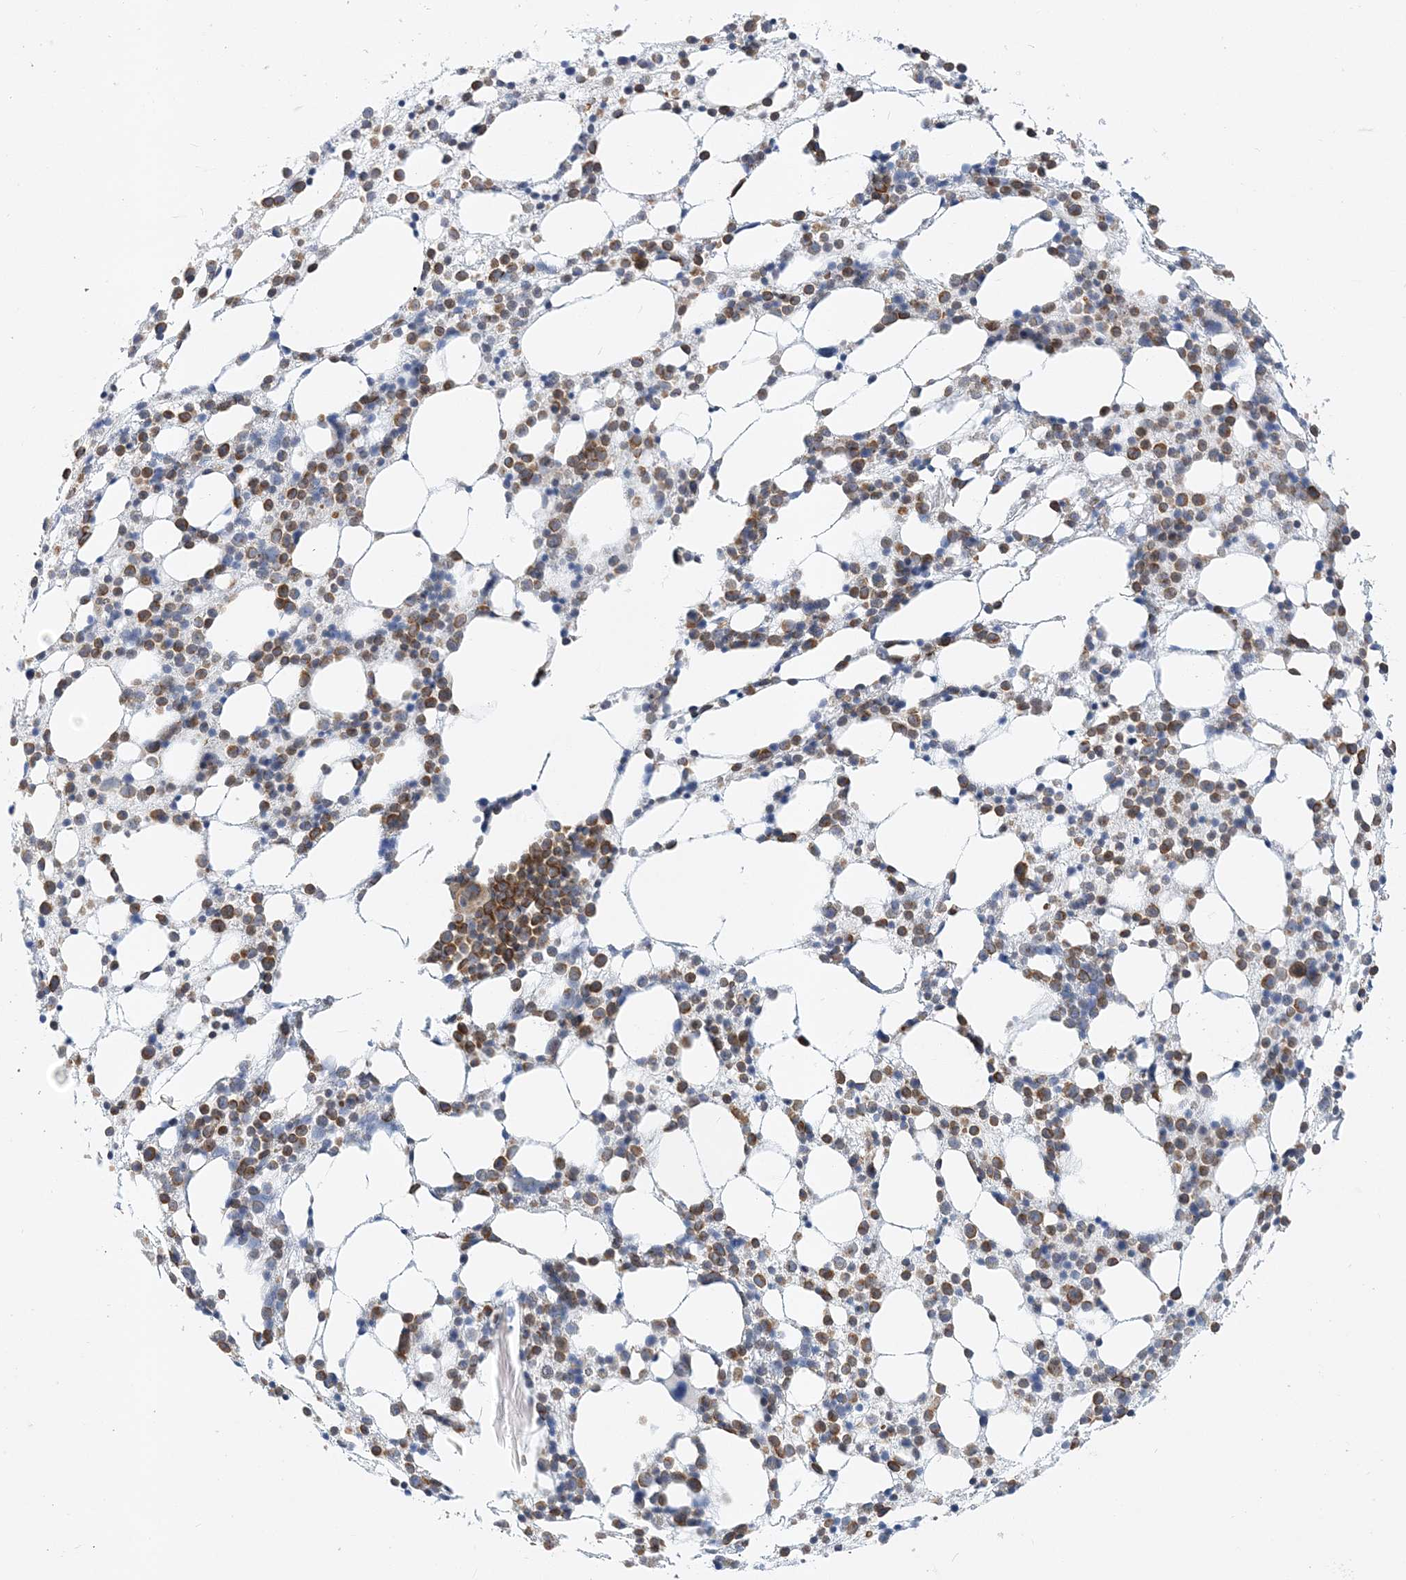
{"staining": {"intensity": "moderate", "quantity": ">75%", "location": "cytoplasmic/membranous"}, "tissue": "bone marrow", "cell_type": "Hematopoietic cells", "image_type": "normal", "snomed": [{"axis": "morphology", "description": "Normal tissue, NOS"}, {"axis": "topography", "description": "Bone marrow"}], "caption": "Approximately >75% of hematopoietic cells in normal human bone marrow demonstrate moderate cytoplasmic/membranous protein positivity as visualized by brown immunohistochemical staining.", "gene": "LARP4B", "patient": {"sex": "female", "age": 57}}